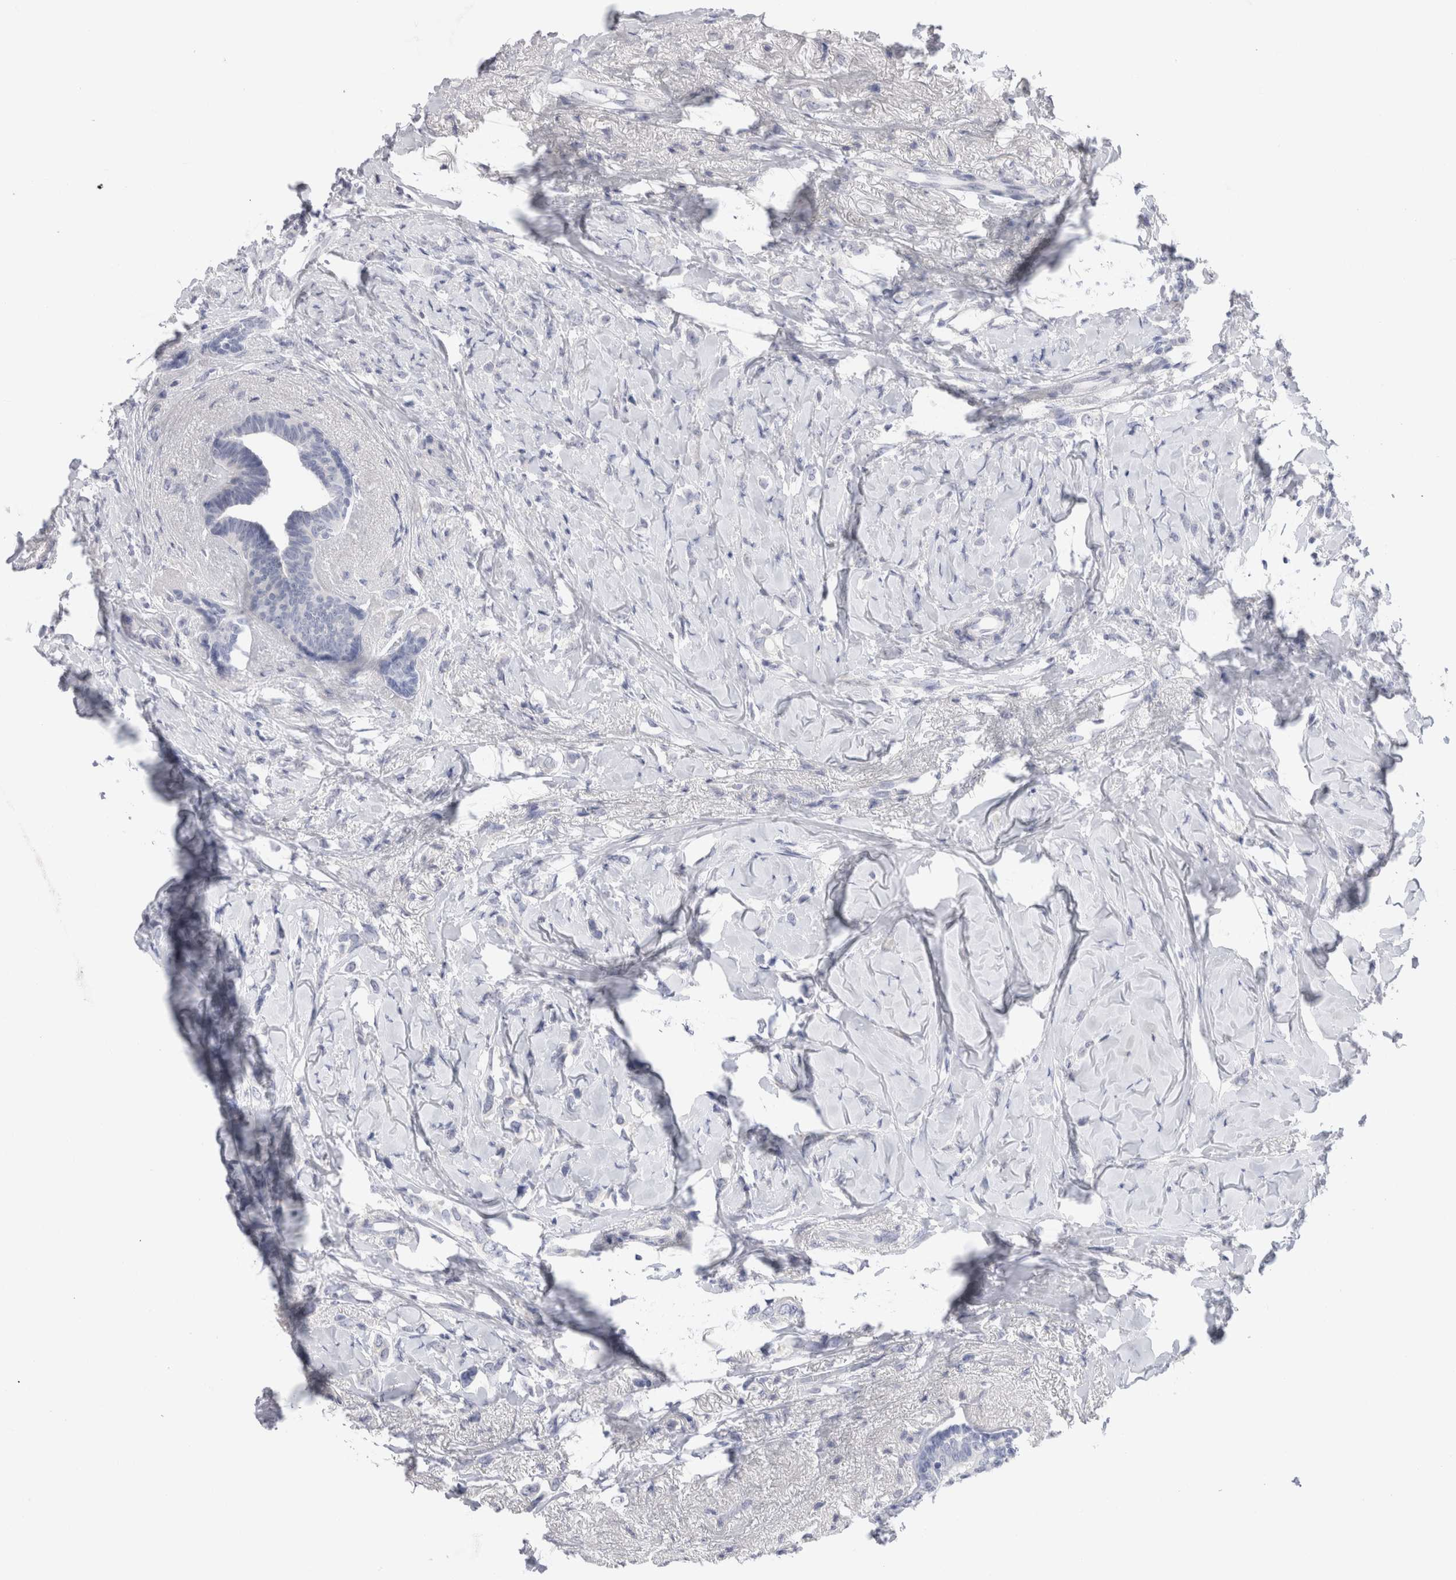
{"staining": {"intensity": "negative", "quantity": "none", "location": "none"}, "tissue": "breast cancer", "cell_type": "Tumor cells", "image_type": "cancer", "snomed": [{"axis": "morphology", "description": "Normal tissue, NOS"}, {"axis": "morphology", "description": "Lobular carcinoma"}, {"axis": "topography", "description": "Breast"}], "caption": "The micrograph reveals no significant staining in tumor cells of breast lobular carcinoma.", "gene": "C9orf50", "patient": {"sex": "female", "age": 47}}